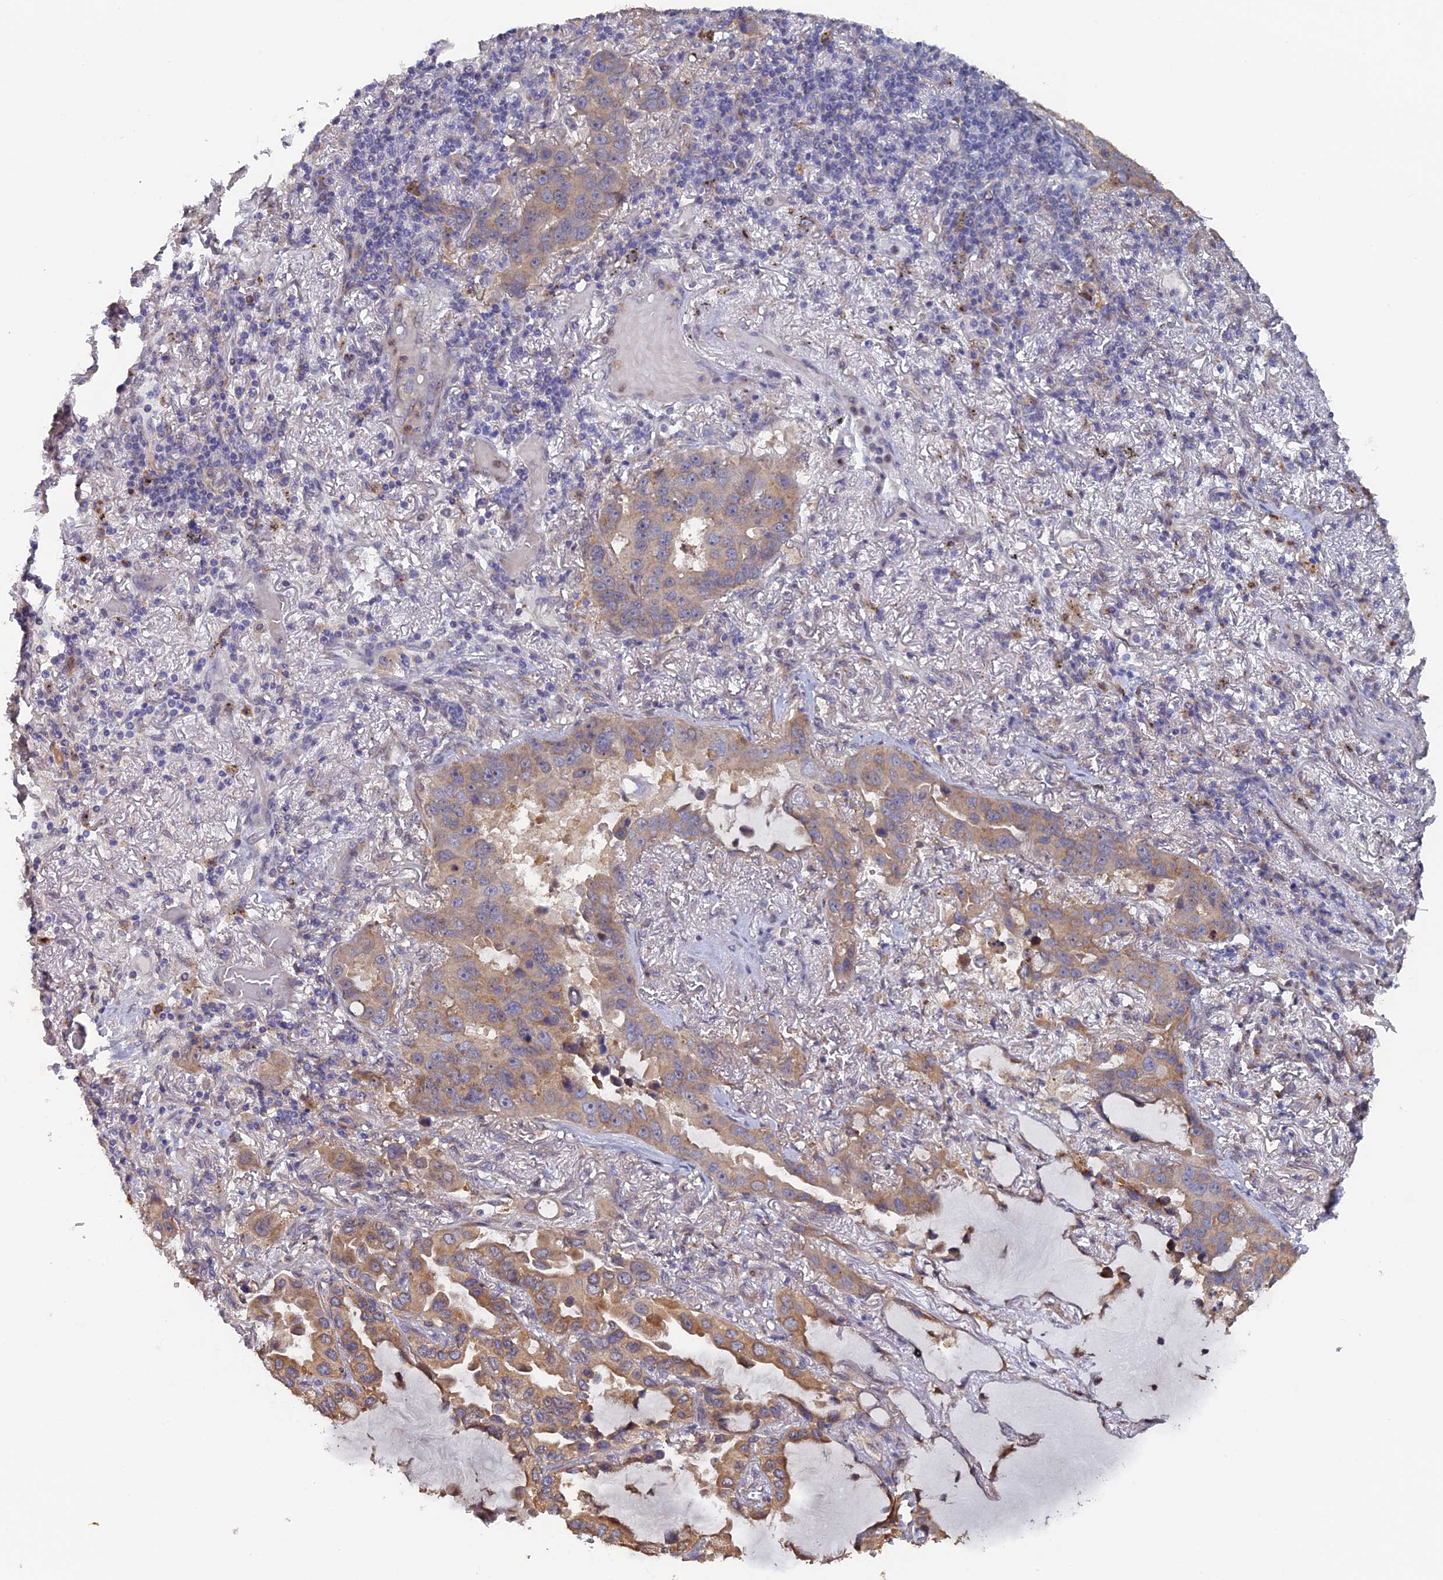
{"staining": {"intensity": "moderate", "quantity": "<25%", "location": "cytoplasmic/membranous"}, "tissue": "lung cancer", "cell_type": "Tumor cells", "image_type": "cancer", "snomed": [{"axis": "morphology", "description": "Adenocarcinoma, NOS"}, {"axis": "topography", "description": "Lung"}], "caption": "About <25% of tumor cells in adenocarcinoma (lung) display moderate cytoplasmic/membranous protein expression as visualized by brown immunohistochemical staining.", "gene": "VPS37C", "patient": {"sex": "male", "age": 64}}